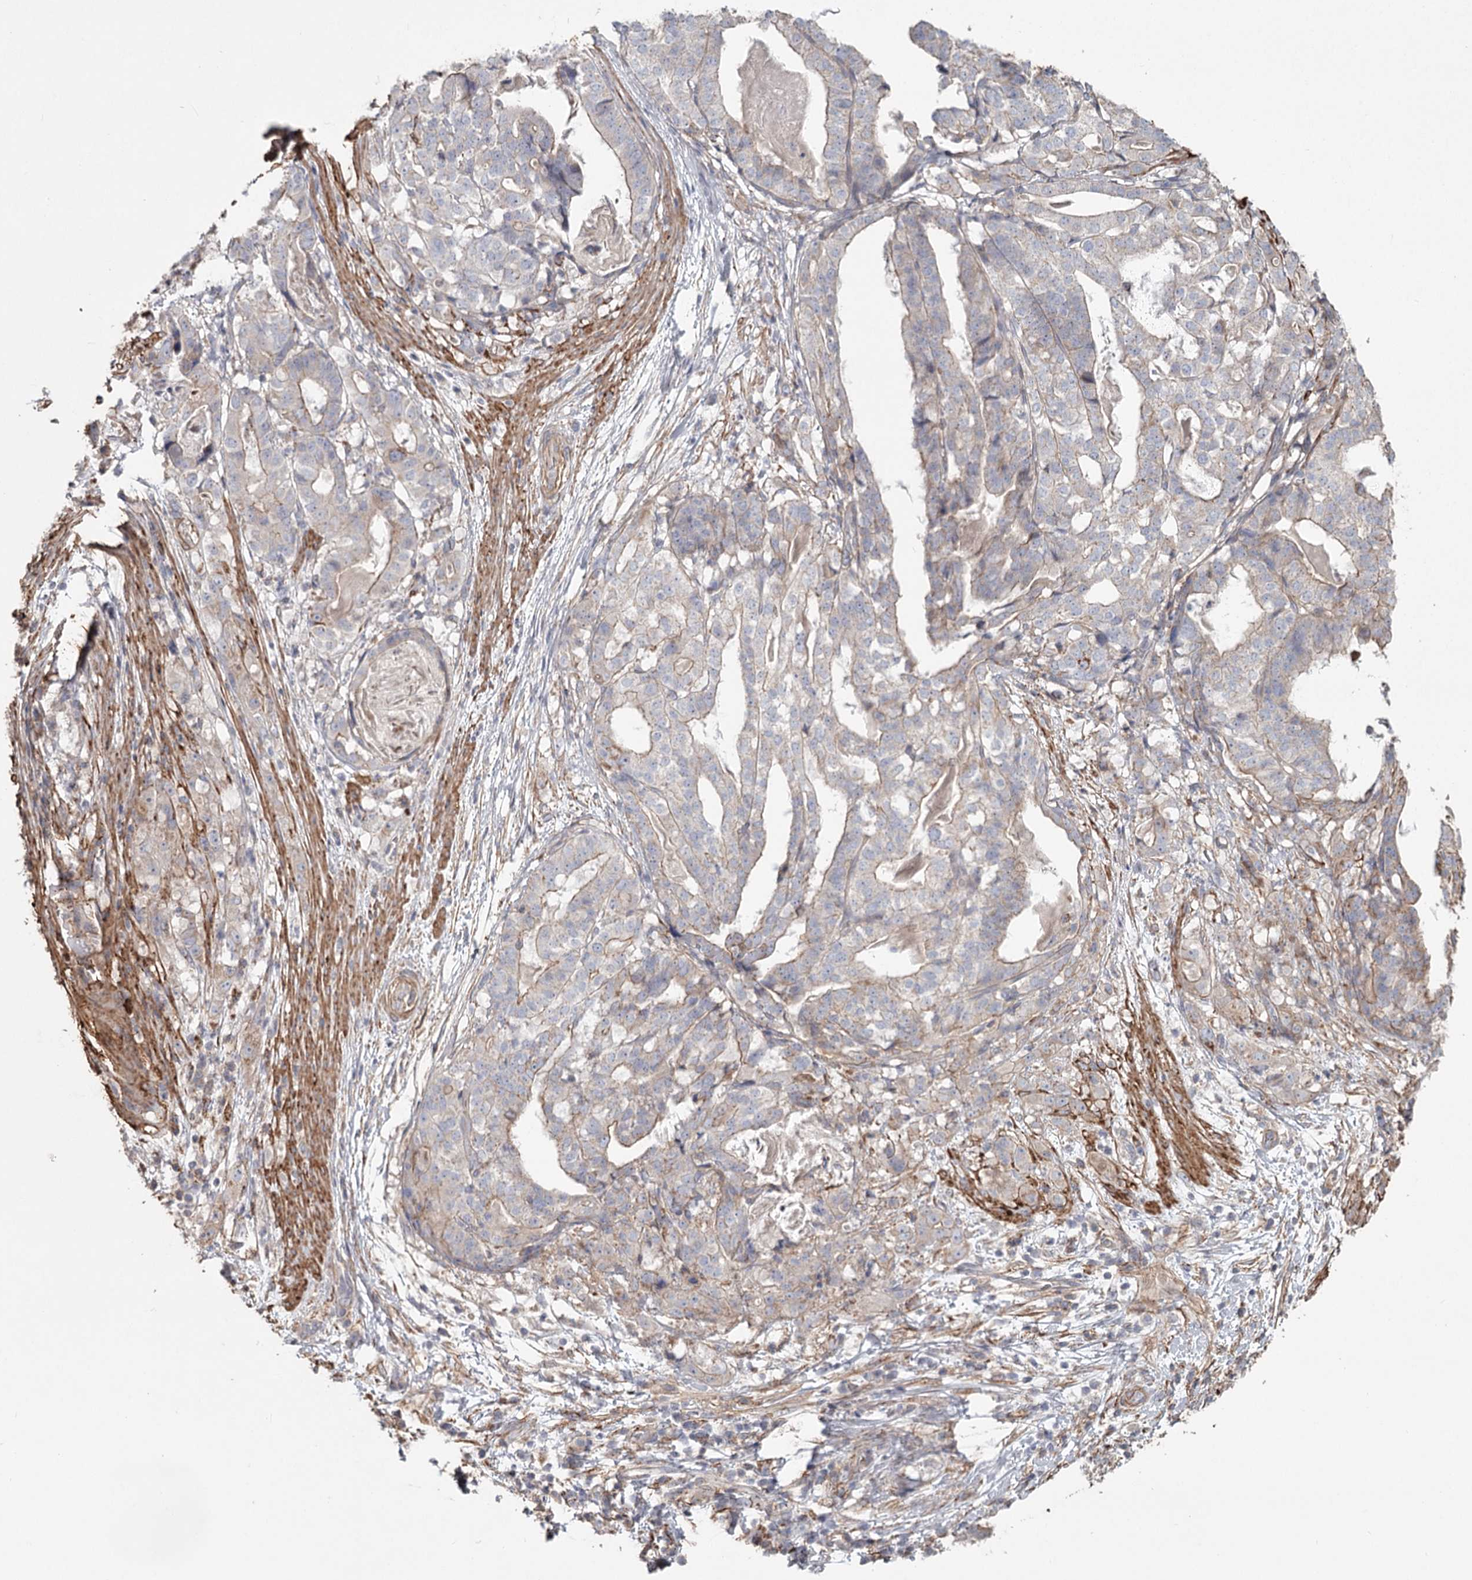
{"staining": {"intensity": "weak", "quantity": "<25%", "location": "cytoplasmic/membranous"}, "tissue": "stomach cancer", "cell_type": "Tumor cells", "image_type": "cancer", "snomed": [{"axis": "morphology", "description": "Adenocarcinoma, NOS"}, {"axis": "topography", "description": "Stomach"}], "caption": "Immunohistochemical staining of stomach adenocarcinoma demonstrates no significant staining in tumor cells. (DAB IHC, high magnification).", "gene": "DHRS9", "patient": {"sex": "male", "age": 48}}